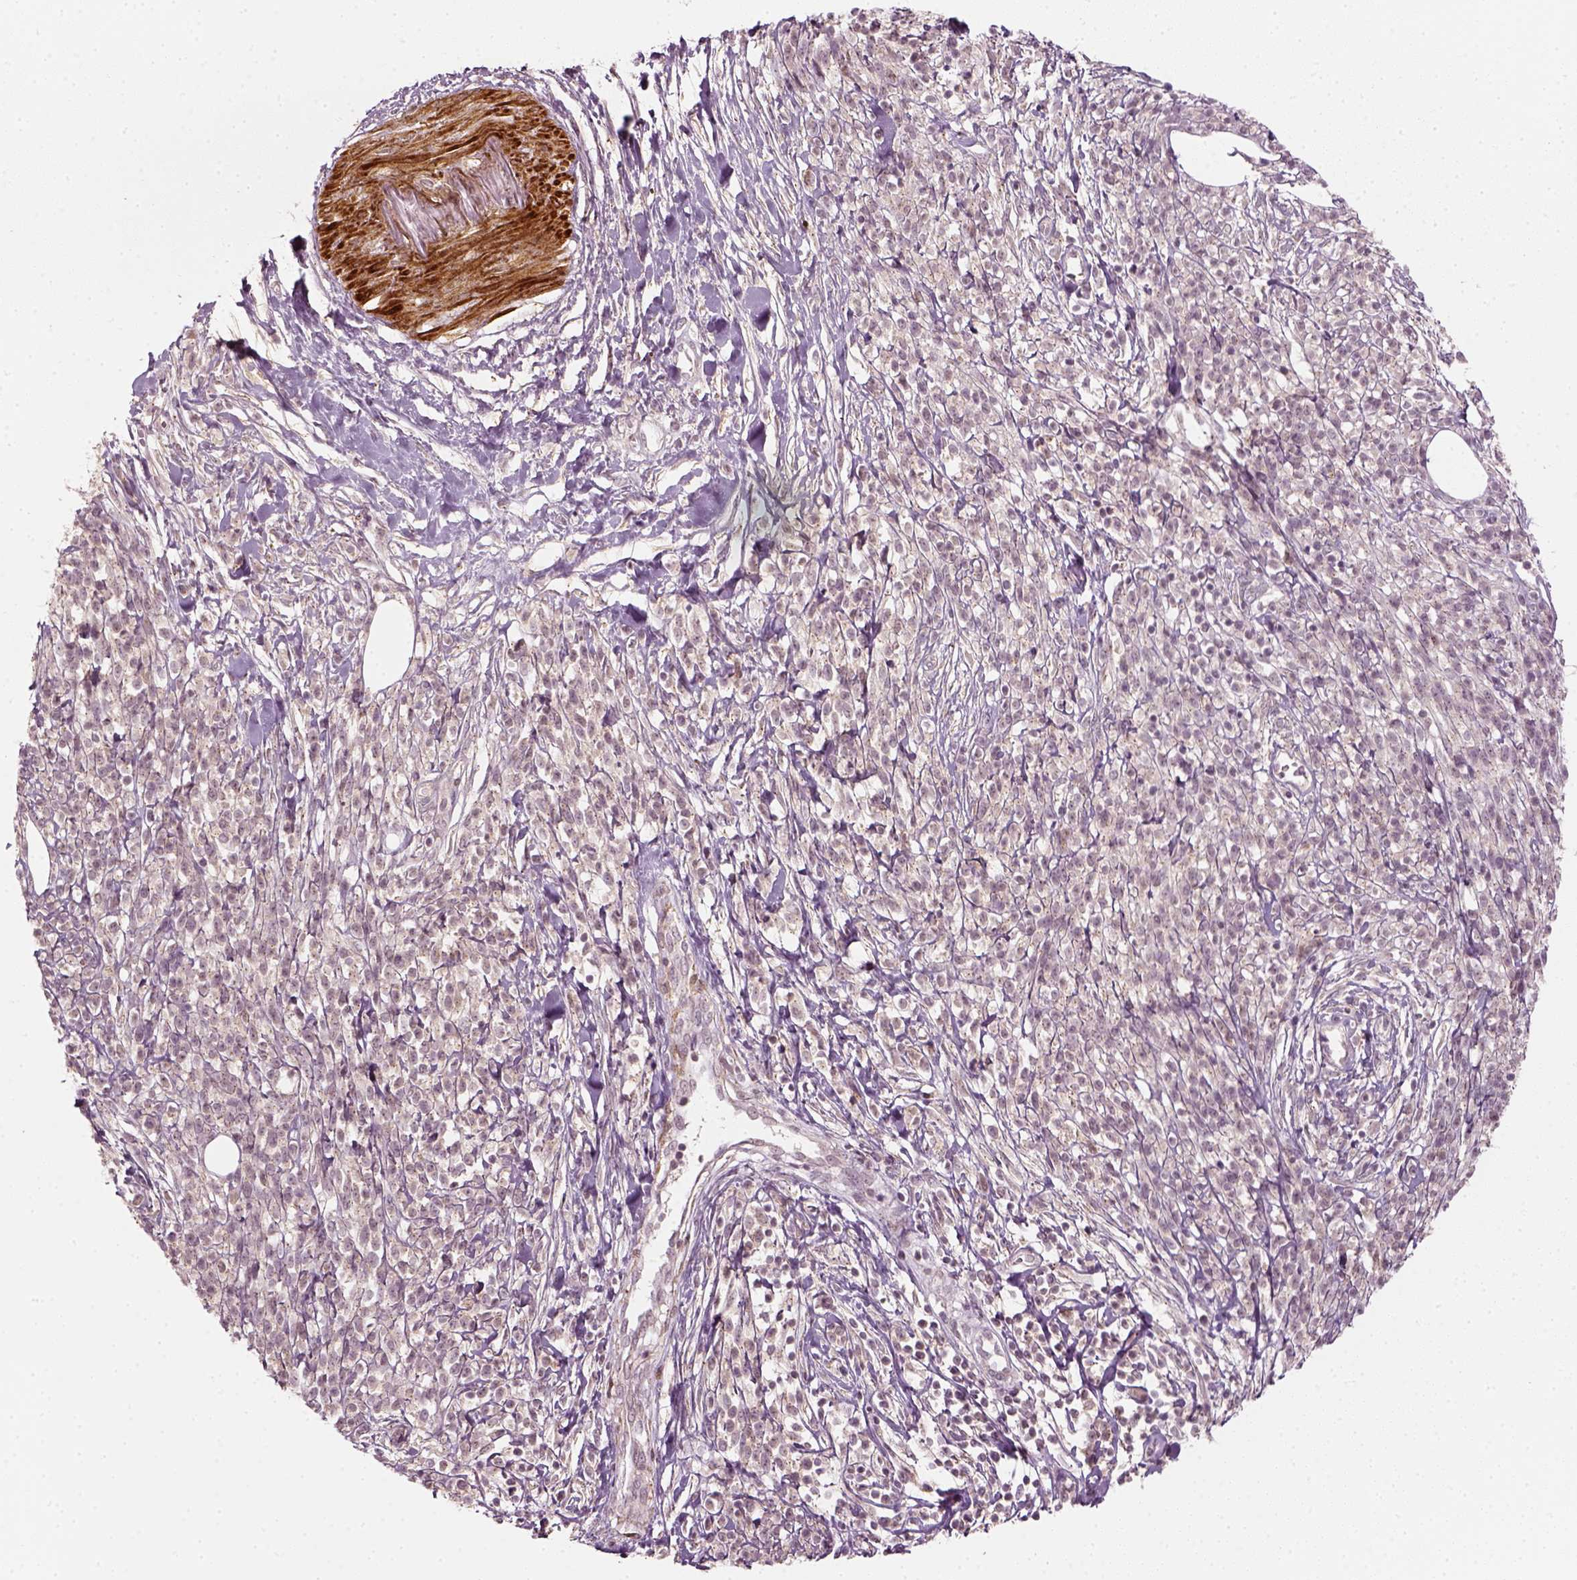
{"staining": {"intensity": "negative", "quantity": "none", "location": "none"}, "tissue": "melanoma", "cell_type": "Tumor cells", "image_type": "cancer", "snomed": [{"axis": "morphology", "description": "Malignant melanoma, NOS"}, {"axis": "topography", "description": "Skin"}, {"axis": "topography", "description": "Skin of trunk"}], "caption": "Human malignant melanoma stained for a protein using immunohistochemistry reveals no positivity in tumor cells.", "gene": "MLIP", "patient": {"sex": "male", "age": 74}}